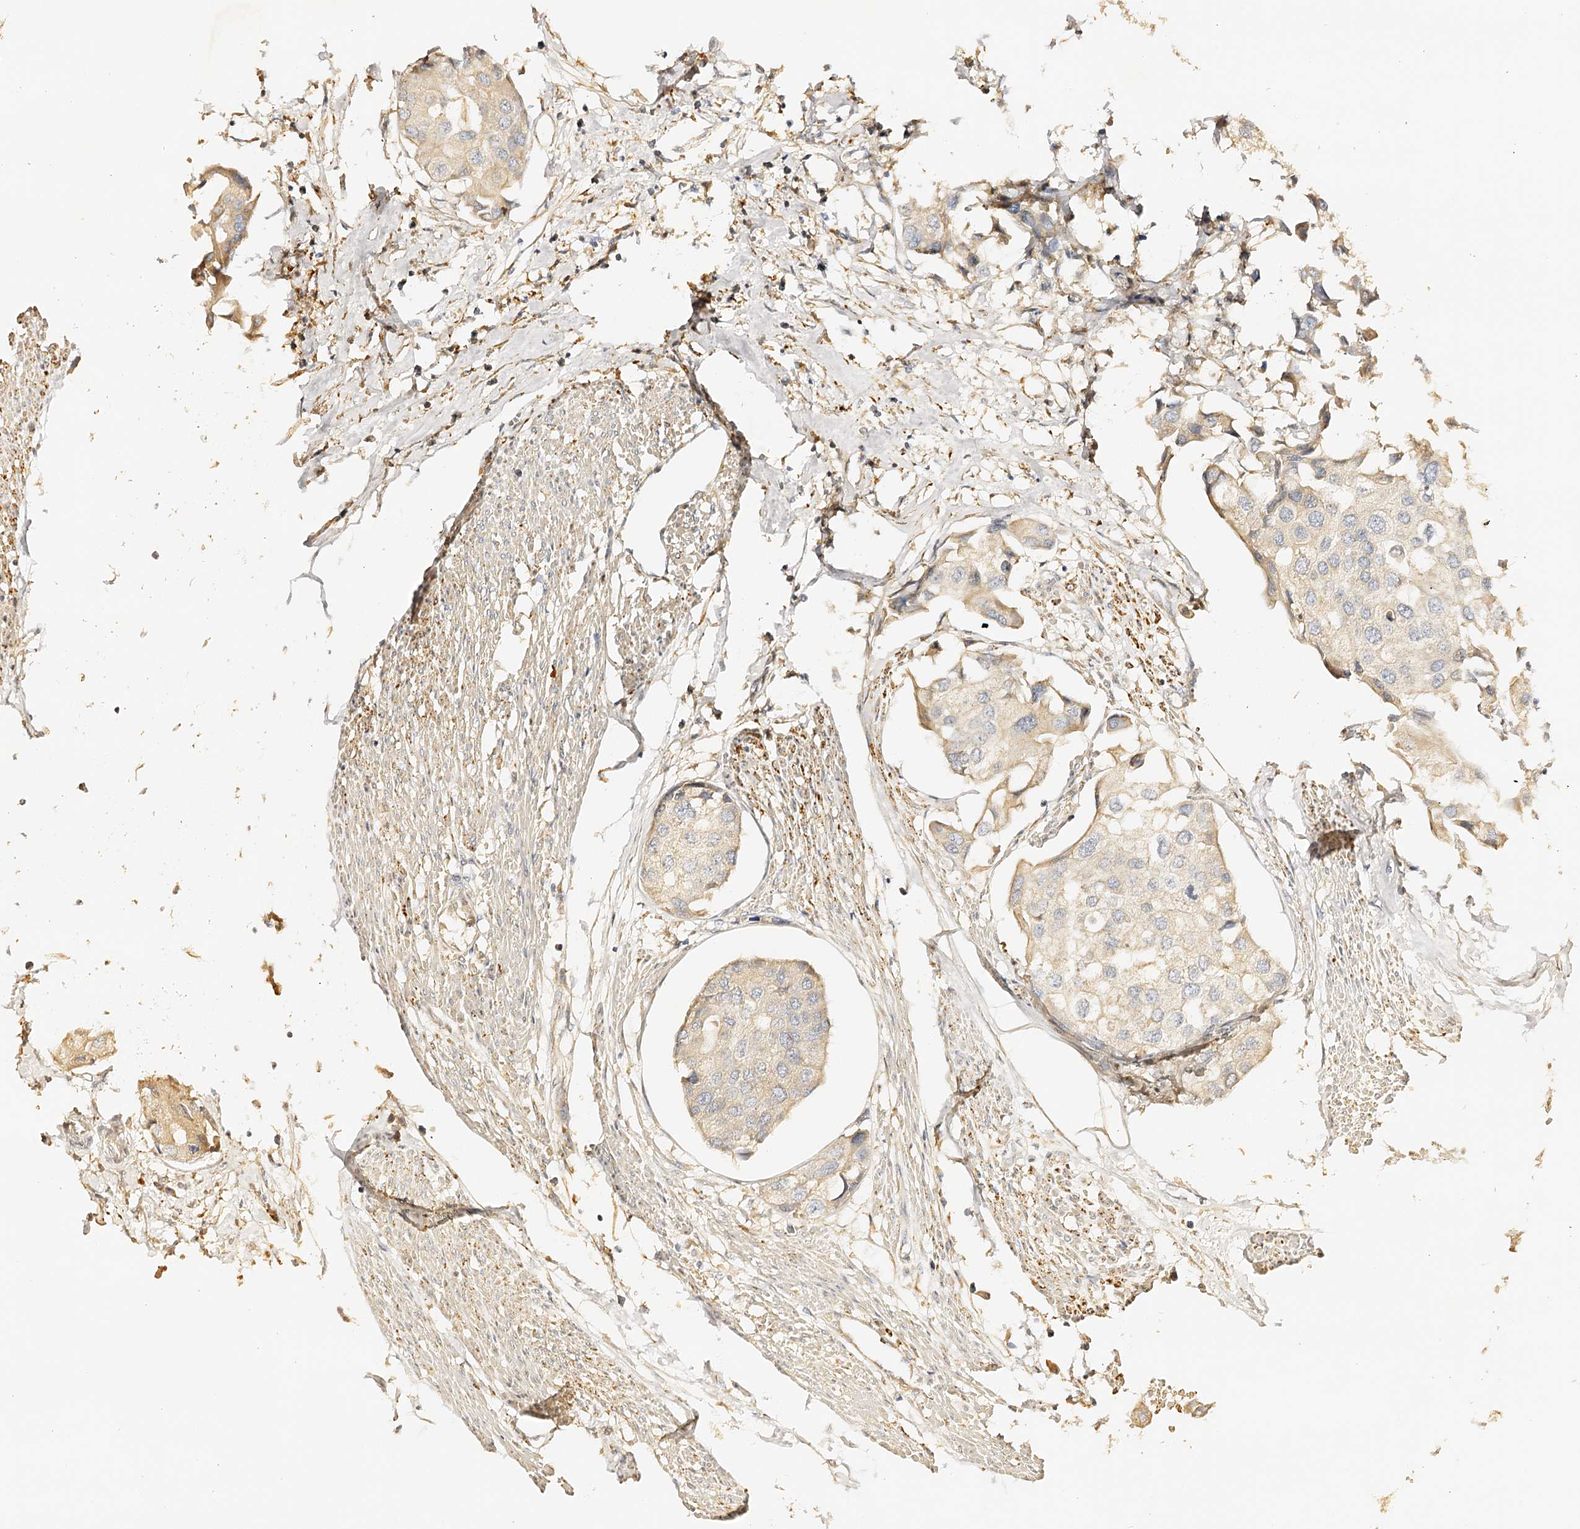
{"staining": {"intensity": "negative", "quantity": "none", "location": "none"}, "tissue": "urothelial cancer", "cell_type": "Tumor cells", "image_type": "cancer", "snomed": [{"axis": "morphology", "description": "Urothelial carcinoma, High grade"}, {"axis": "topography", "description": "Urinary bladder"}], "caption": "The IHC histopathology image has no significant expression in tumor cells of urothelial cancer tissue.", "gene": "DMXL2", "patient": {"sex": "male", "age": 64}}